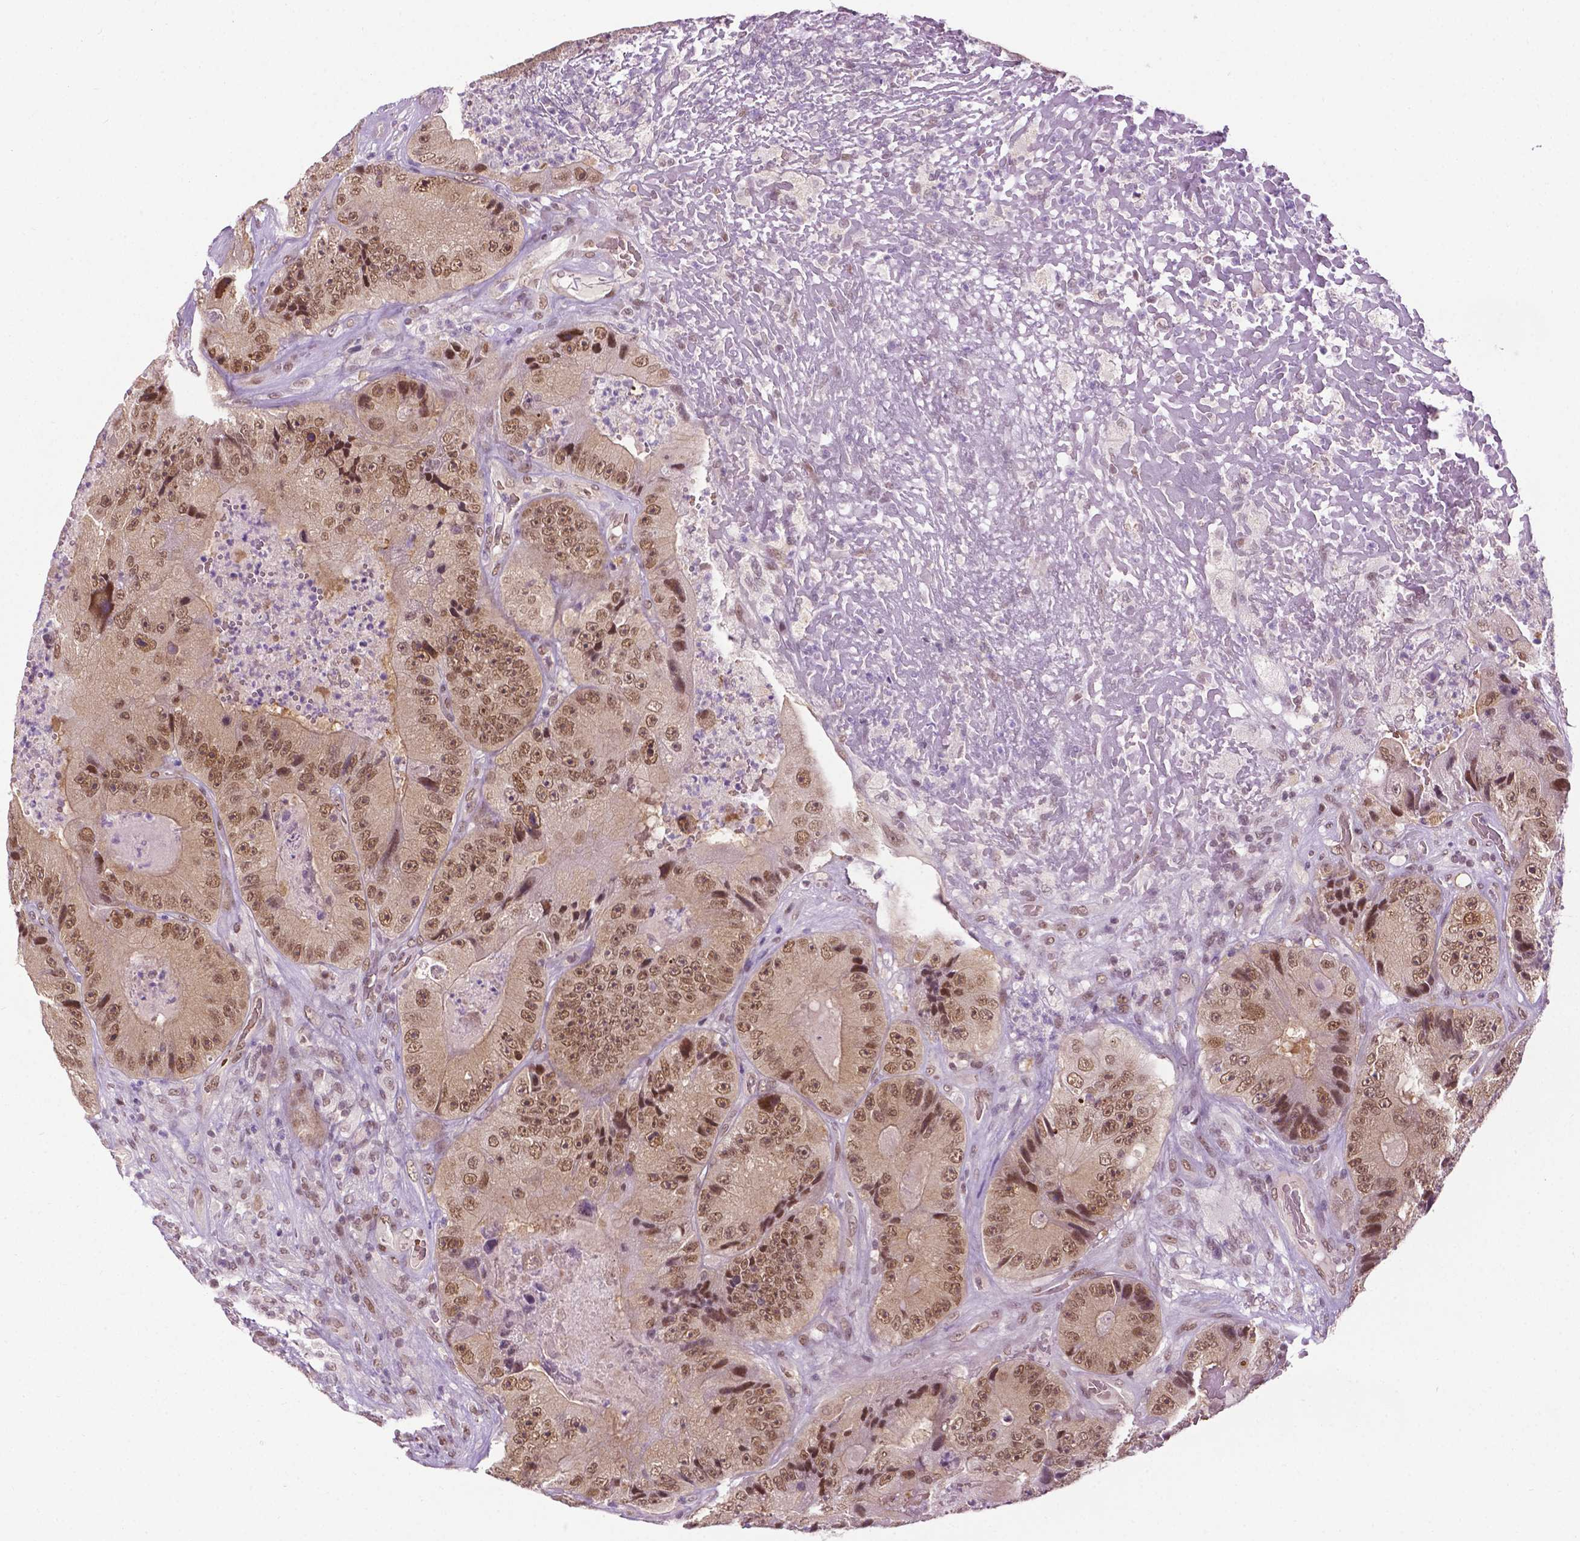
{"staining": {"intensity": "moderate", "quantity": ">75%", "location": "nuclear"}, "tissue": "colorectal cancer", "cell_type": "Tumor cells", "image_type": "cancer", "snomed": [{"axis": "morphology", "description": "Adenocarcinoma, NOS"}, {"axis": "topography", "description": "Colon"}], "caption": "Protein staining of colorectal cancer (adenocarcinoma) tissue reveals moderate nuclear expression in about >75% of tumor cells.", "gene": "UBQLN4", "patient": {"sex": "female", "age": 86}}